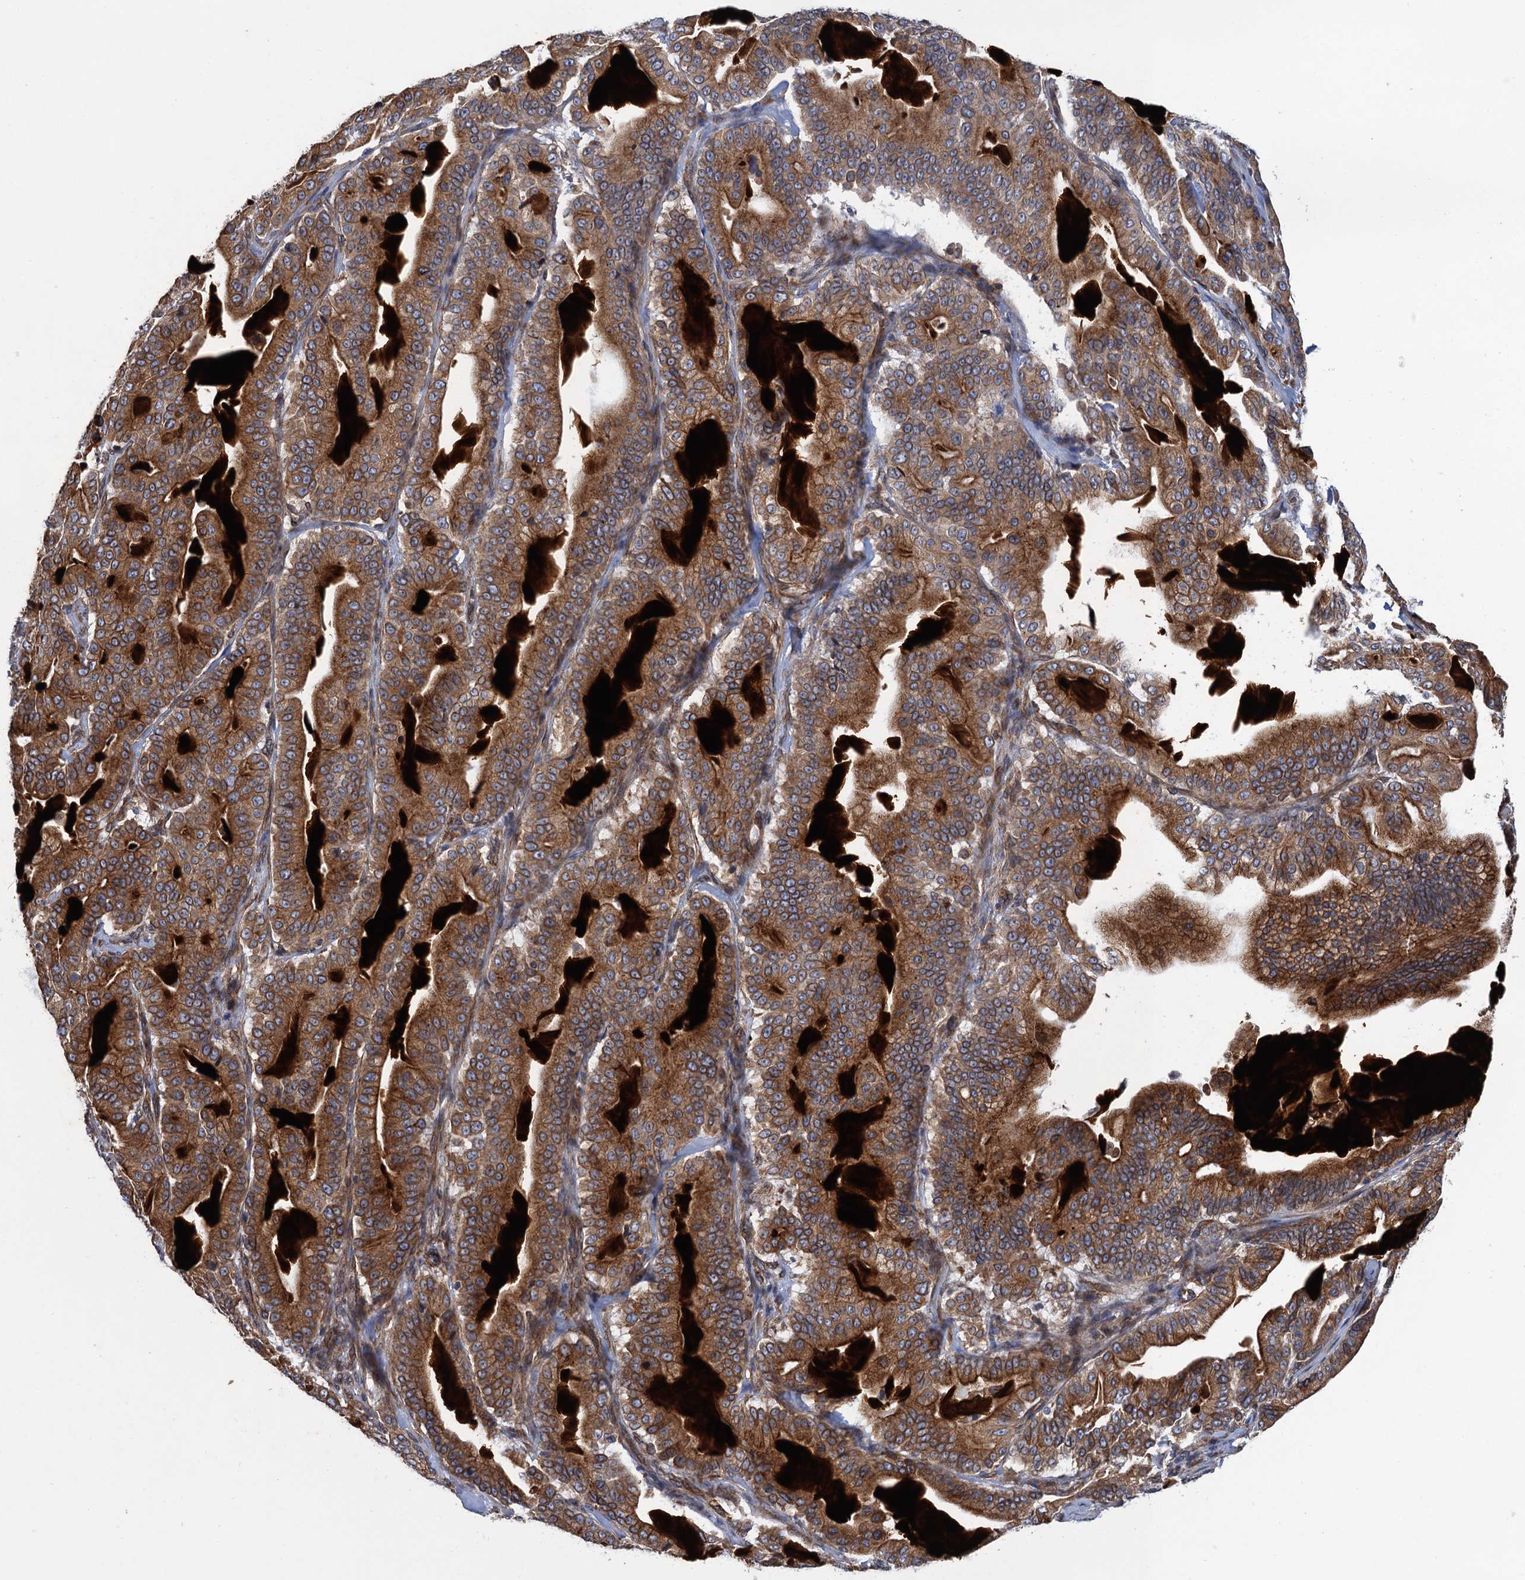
{"staining": {"intensity": "strong", "quantity": ">75%", "location": "cytoplasmic/membranous"}, "tissue": "pancreatic cancer", "cell_type": "Tumor cells", "image_type": "cancer", "snomed": [{"axis": "morphology", "description": "Adenocarcinoma, NOS"}, {"axis": "topography", "description": "Pancreas"}], "caption": "This photomicrograph exhibits immunohistochemistry (IHC) staining of human pancreatic cancer (adenocarcinoma), with high strong cytoplasmic/membranous positivity in about >75% of tumor cells.", "gene": "ARMC5", "patient": {"sex": "male", "age": 63}}